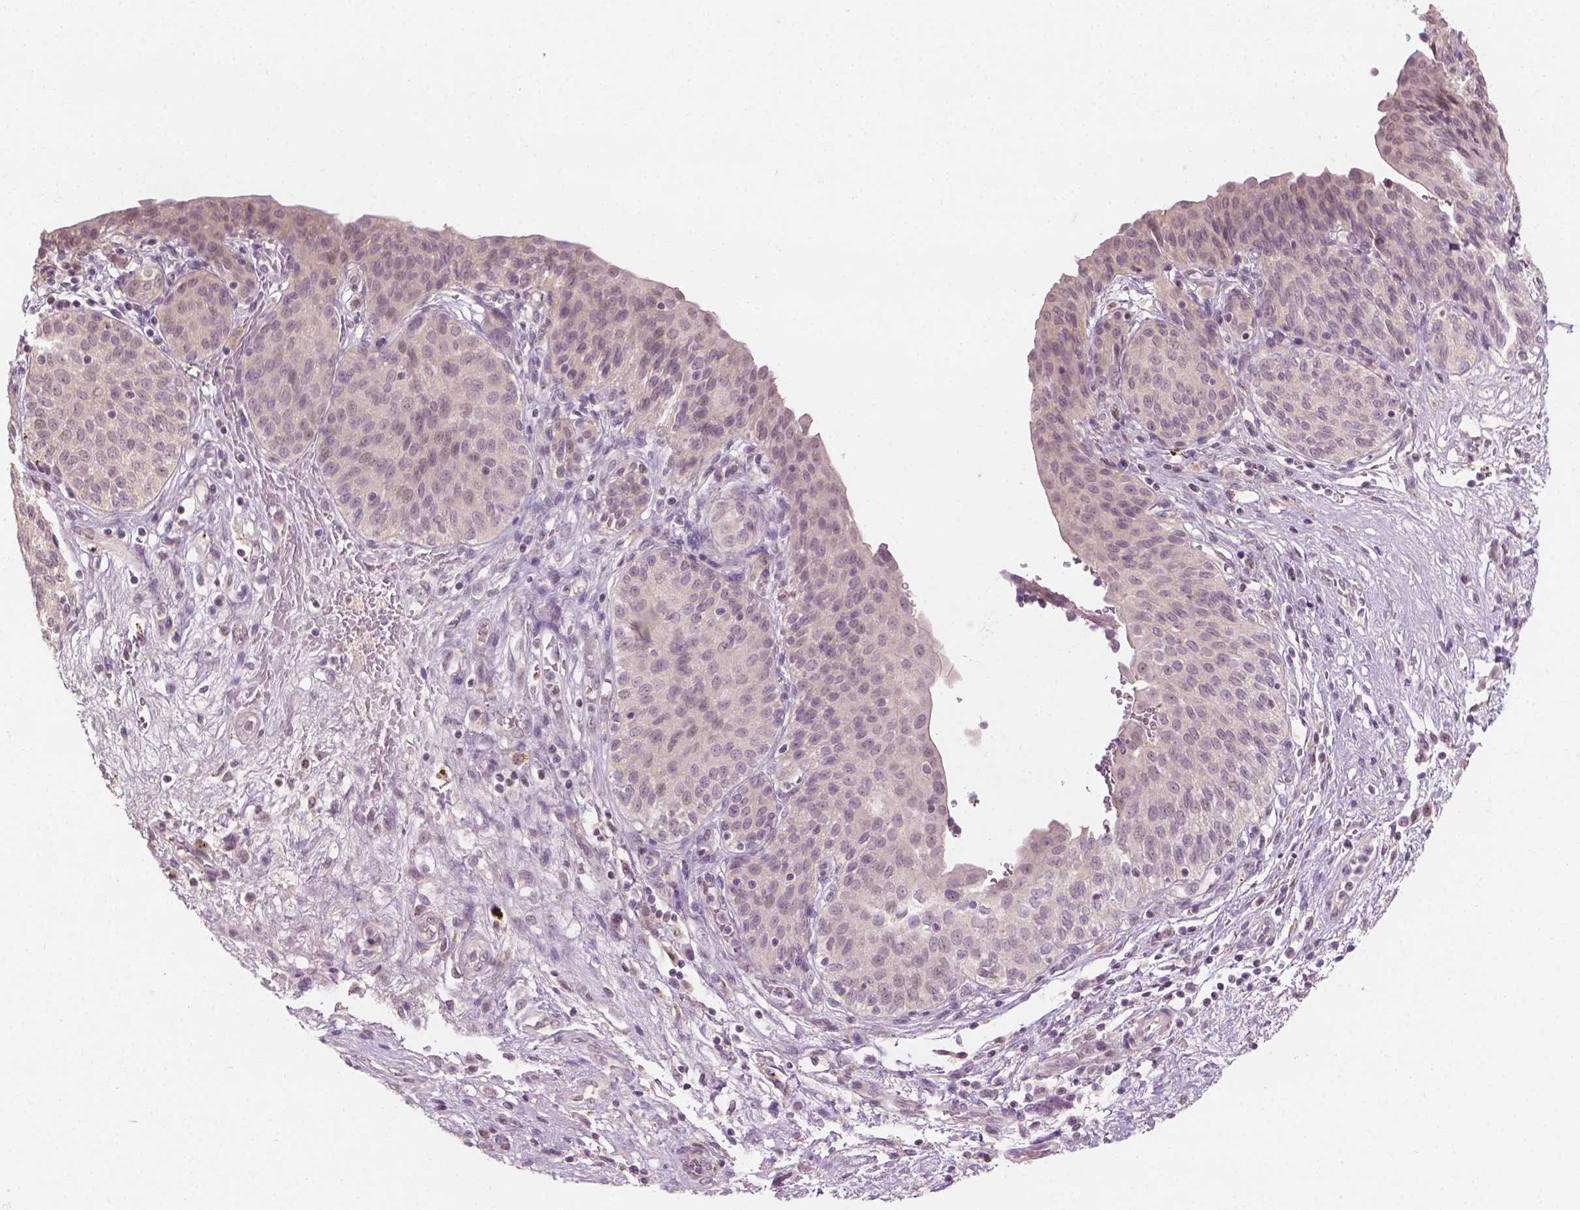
{"staining": {"intensity": "weak", "quantity": "<25%", "location": "nuclear"}, "tissue": "urinary bladder", "cell_type": "Urothelial cells", "image_type": "normal", "snomed": [{"axis": "morphology", "description": "Normal tissue, NOS"}, {"axis": "topography", "description": "Urinary bladder"}], "caption": "Immunohistochemistry (IHC) micrograph of normal urinary bladder: urinary bladder stained with DAB (3,3'-diaminobenzidine) shows no significant protein staining in urothelial cells.", "gene": "SAXO2", "patient": {"sex": "male", "age": 68}}